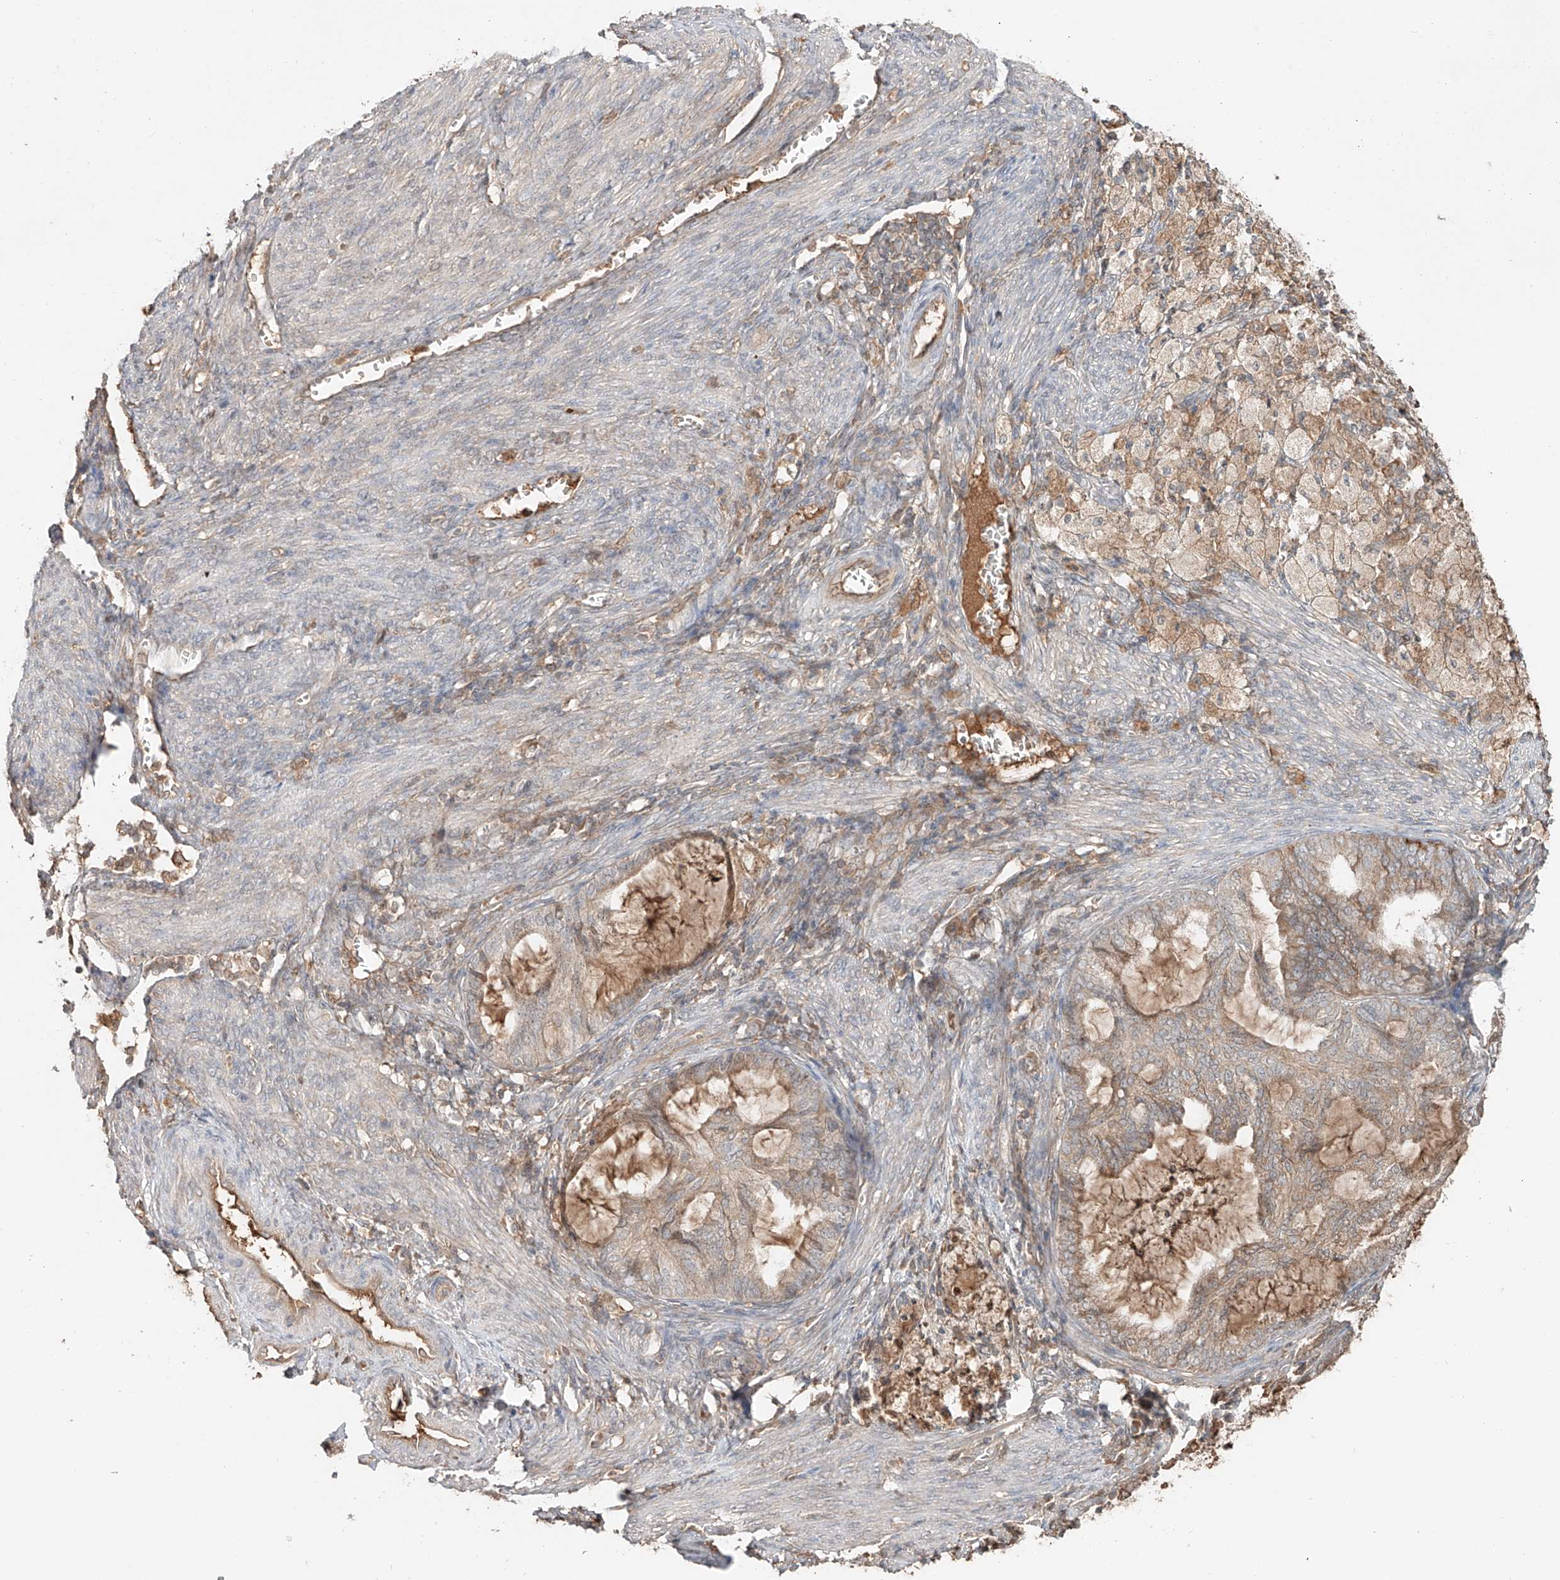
{"staining": {"intensity": "weak", "quantity": ">75%", "location": "cytoplasmic/membranous"}, "tissue": "cervical cancer", "cell_type": "Tumor cells", "image_type": "cancer", "snomed": [{"axis": "morphology", "description": "Normal tissue, NOS"}, {"axis": "morphology", "description": "Adenocarcinoma, NOS"}, {"axis": "topography", "description": "Cervix"}, {"axis": "topography", "description": "Endometrium"}], "caption": "Protein expression by immunohistochemistry exhibits weak cytoplasmic/membranous expression in approximately >75% of tumor cells in adenocarcinoma (cervical).", "gene": "ERO1A", "patient": {"sex": "female", "age": 86}}